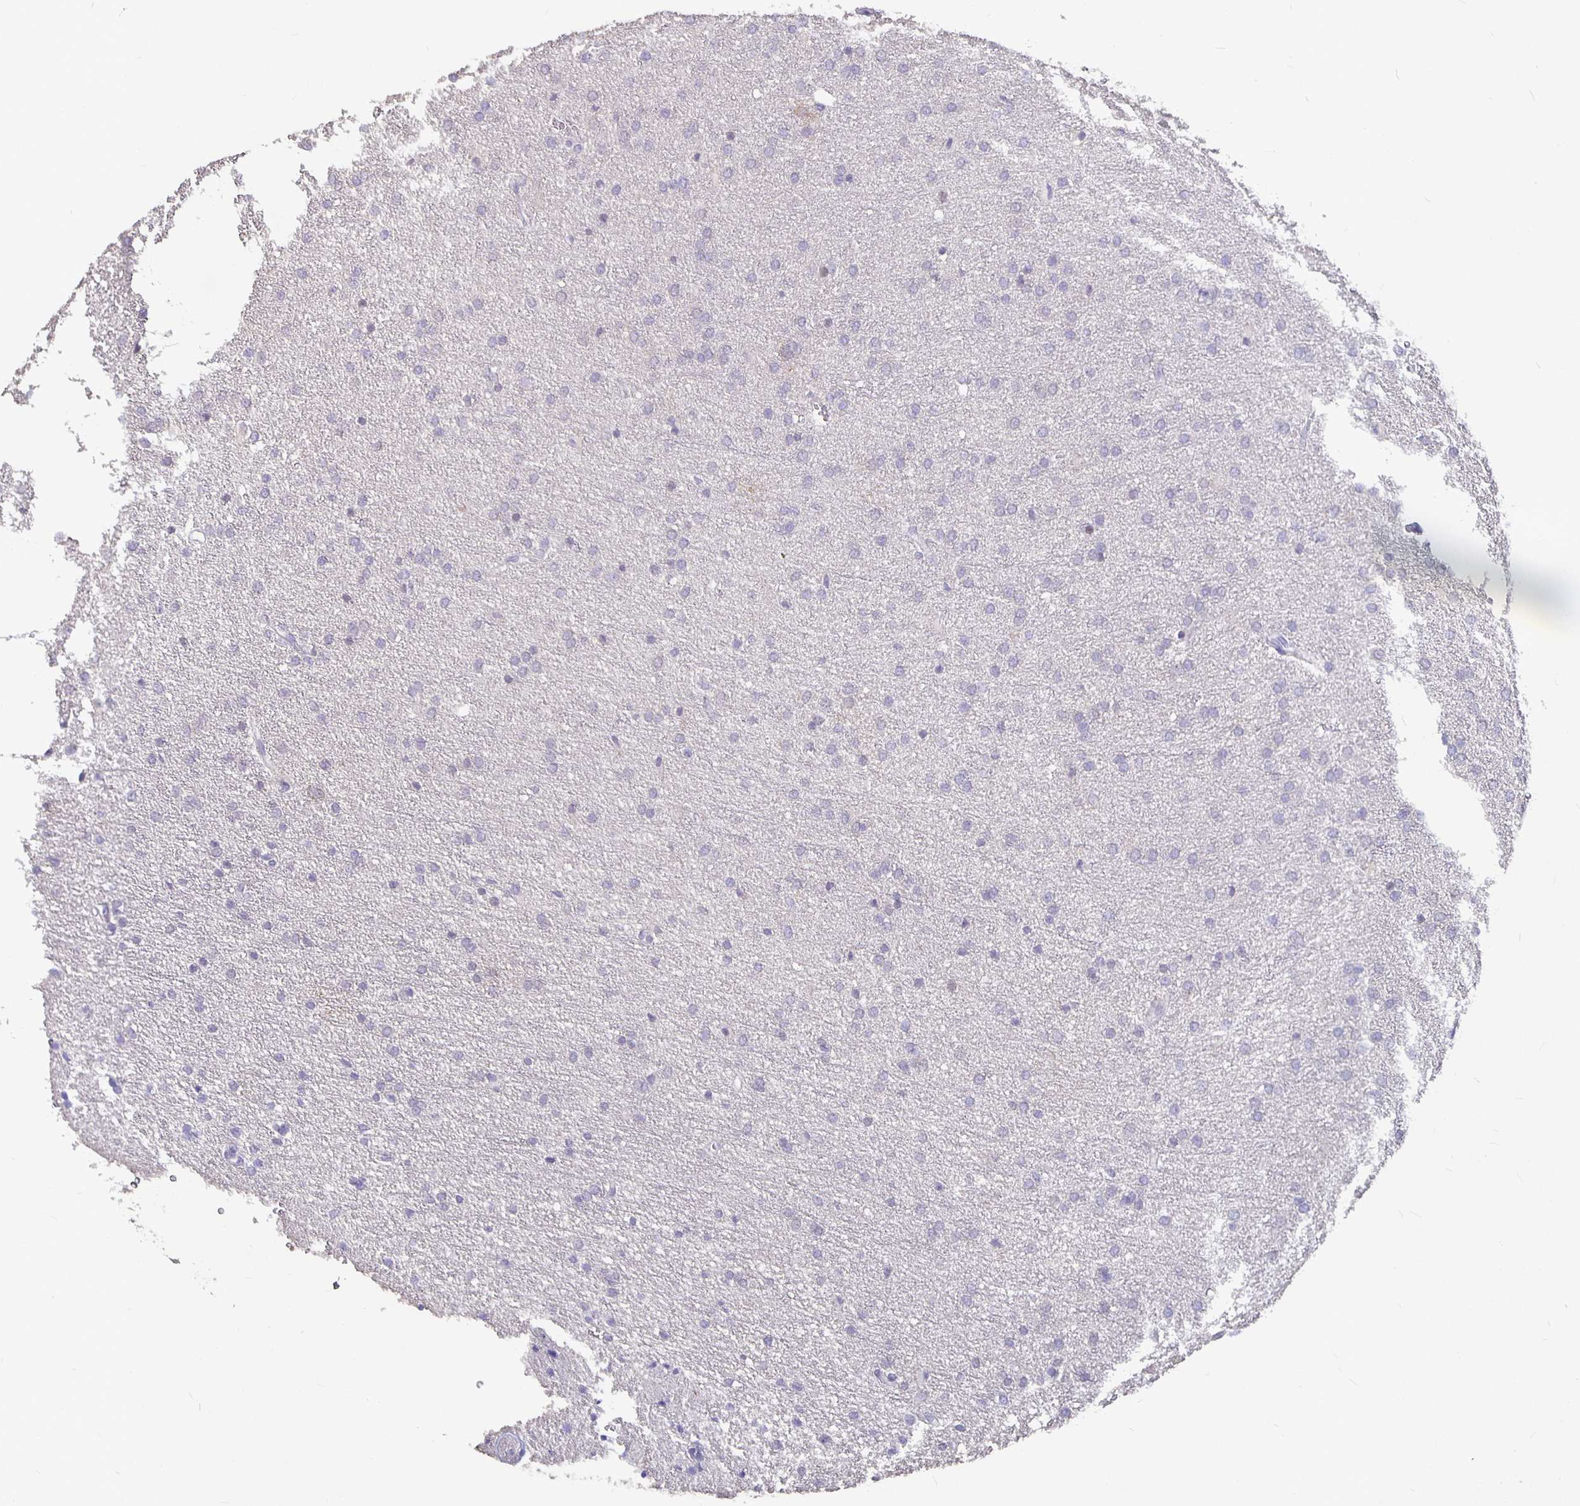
{"staining": {"intensity": "negative", "quantity": "none", "location": "none"}, "tissue": "glioma", "cell_type": "Tumor cells", "image_type": "cancer", "snomed": [{"axis": "morphology", "description": "Glioma, malignant, Low grade"}, {"axis": "topography", "description": "Brain"}], "caption": "Human glioma stained for a protein using immunohistochemistry reveals no staining in tumor cells.", "gene": "GPX4", "patient": {"sex": "female", "age": 32}}